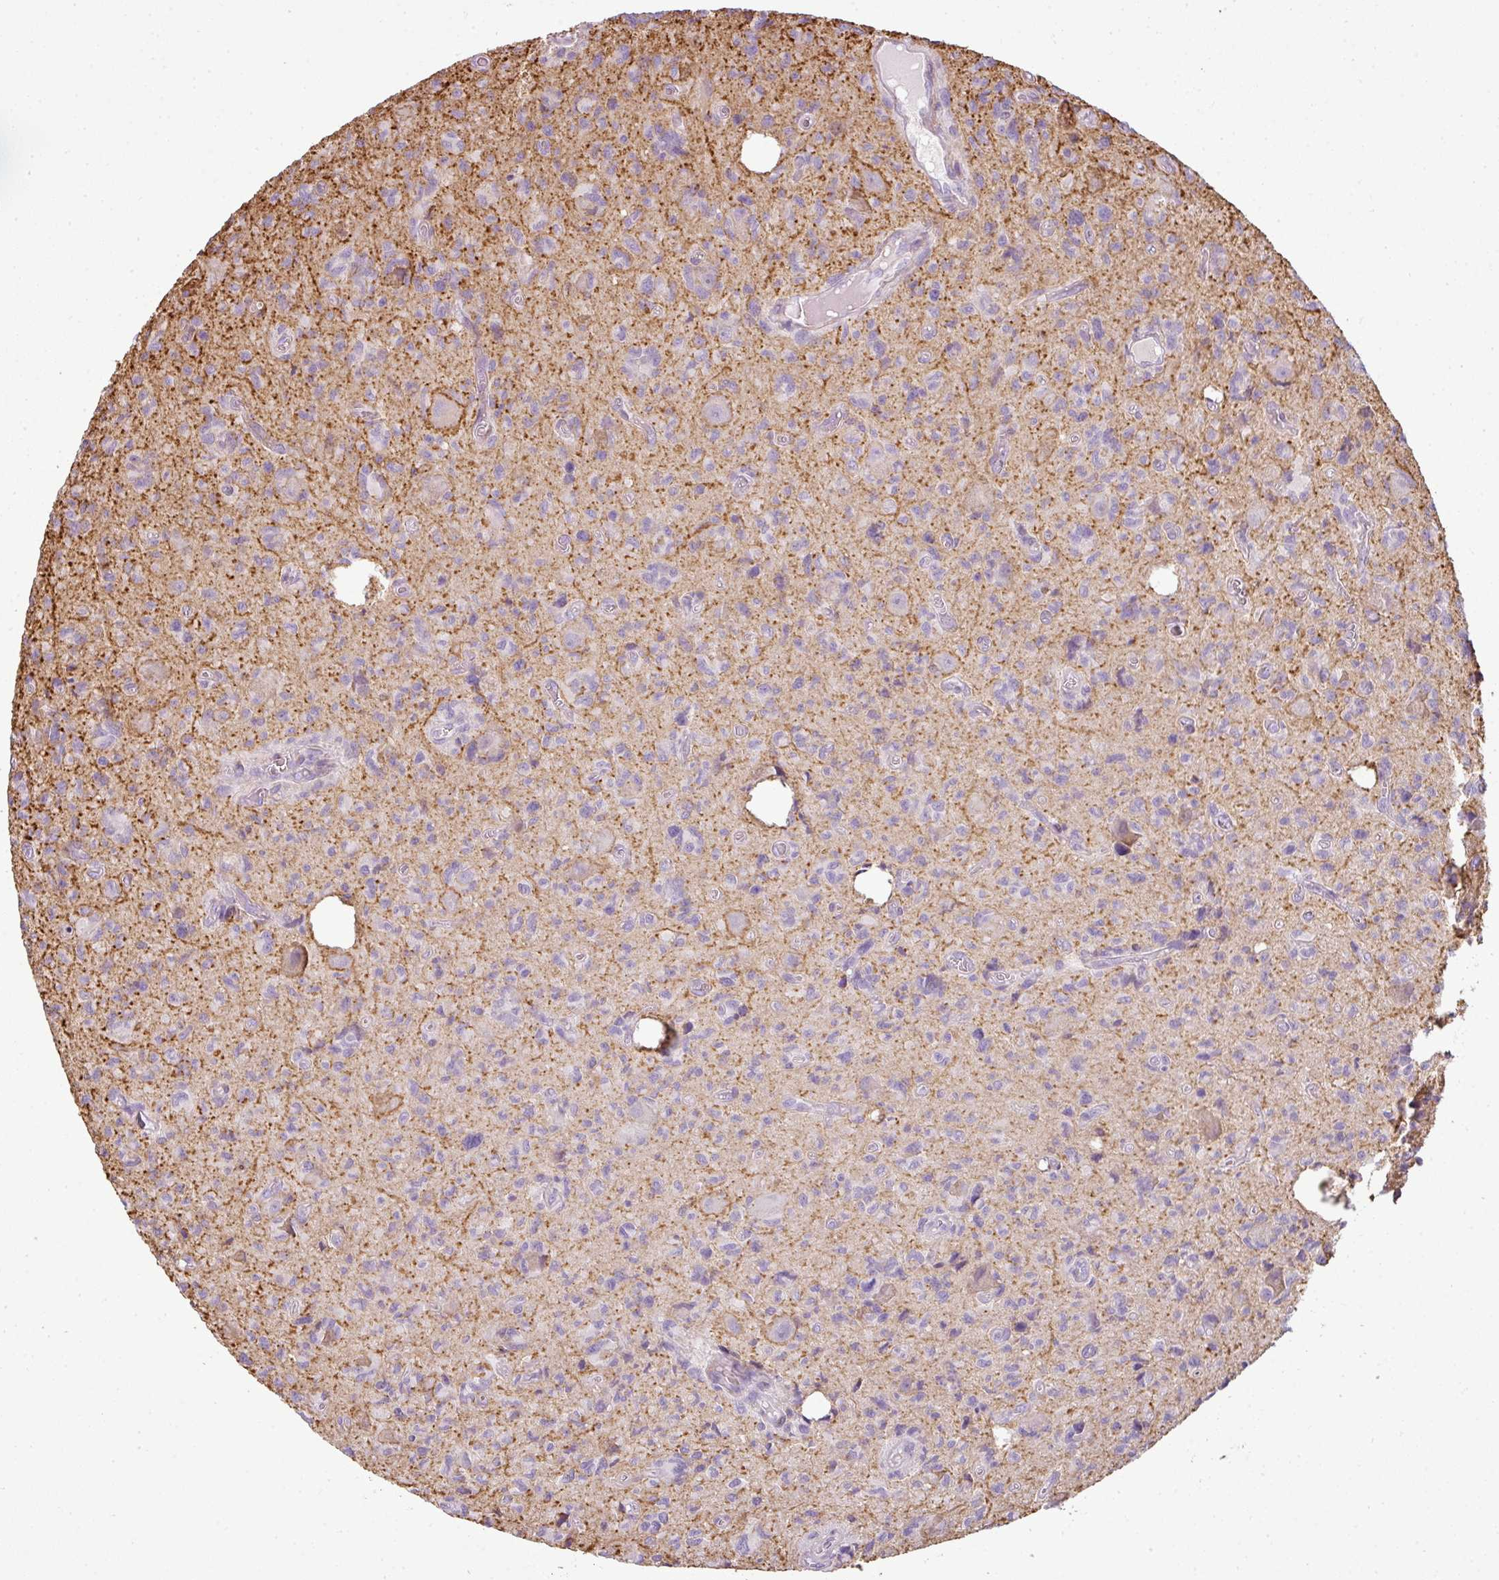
{"staining": {"intensity": "negative", "quantity": "none", "location": "none"}, "tissue": "glioma", "cell_type": "Tumor cells", "image_type": "cancer", "snomed": [{"axis": "morphology", "description": "Glioma, malignant, High grade"}, {"axis": "topography", "description": "Brain"}], "caption": "This is an IHC image of human glioma. There is no positivity in tumor cells.", "gene": "ANKRD18A", "patient": {"sex": "male", "age": 76}}